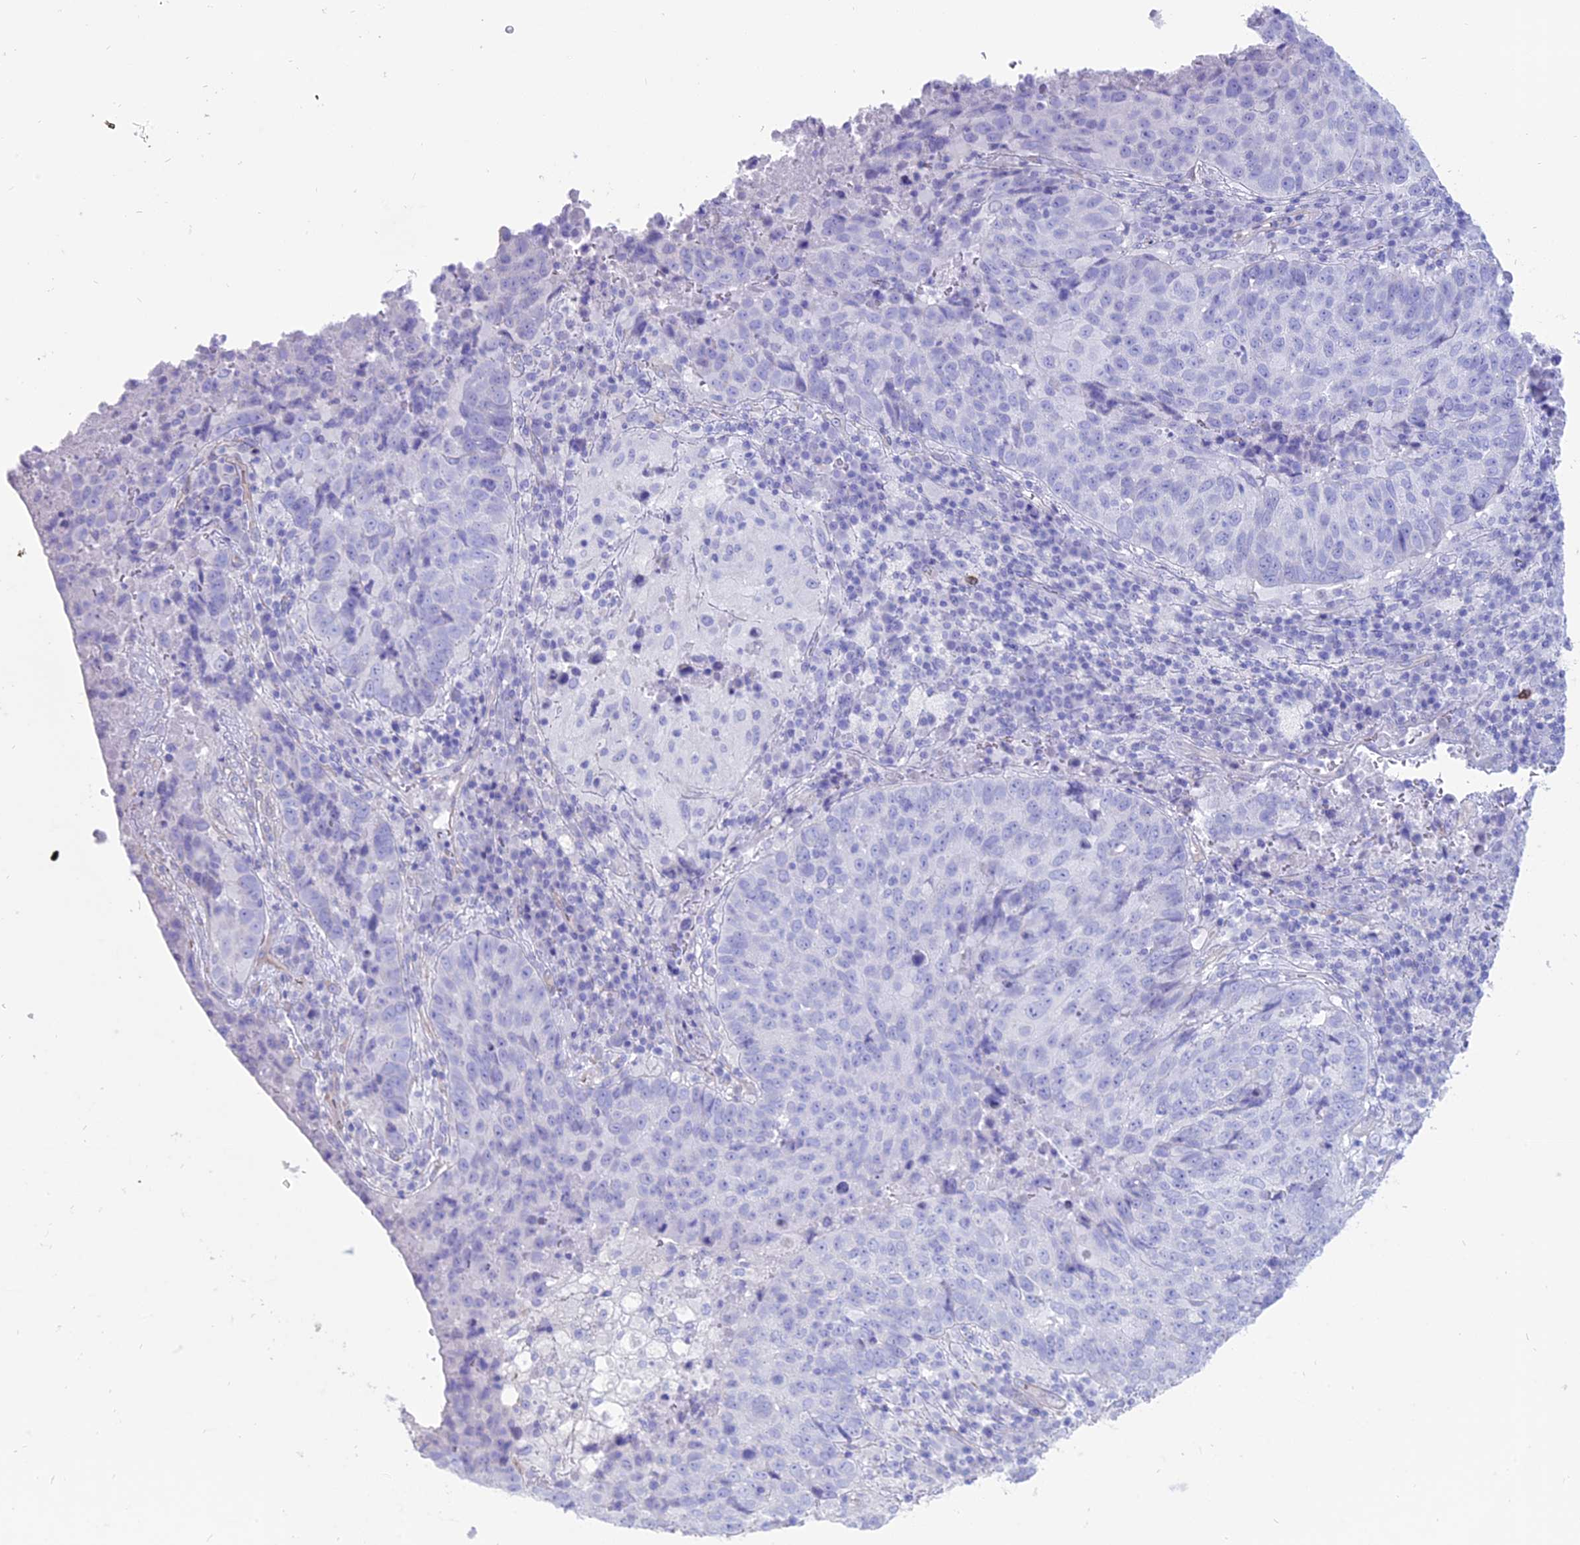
{"staining": {"intensity": "negative", "quantity": "none", "location": "none"}, "tissue": "lung cancer", "cell_type": "Tumor cells", "image_type": "cancer", "snomed": [{"axis": "morphology", "description": "Squamous cell carcinoma, NOS"}, {"axis": "topography", "description": "Lung"}], "caption": "This is an immunohistochemistry micrograph of lung cancer (squamous cell carcinoma). There is no expression in tumor cells.", "gene": "OR2AE1", "patient": {"sex": "male", "age": 73}}